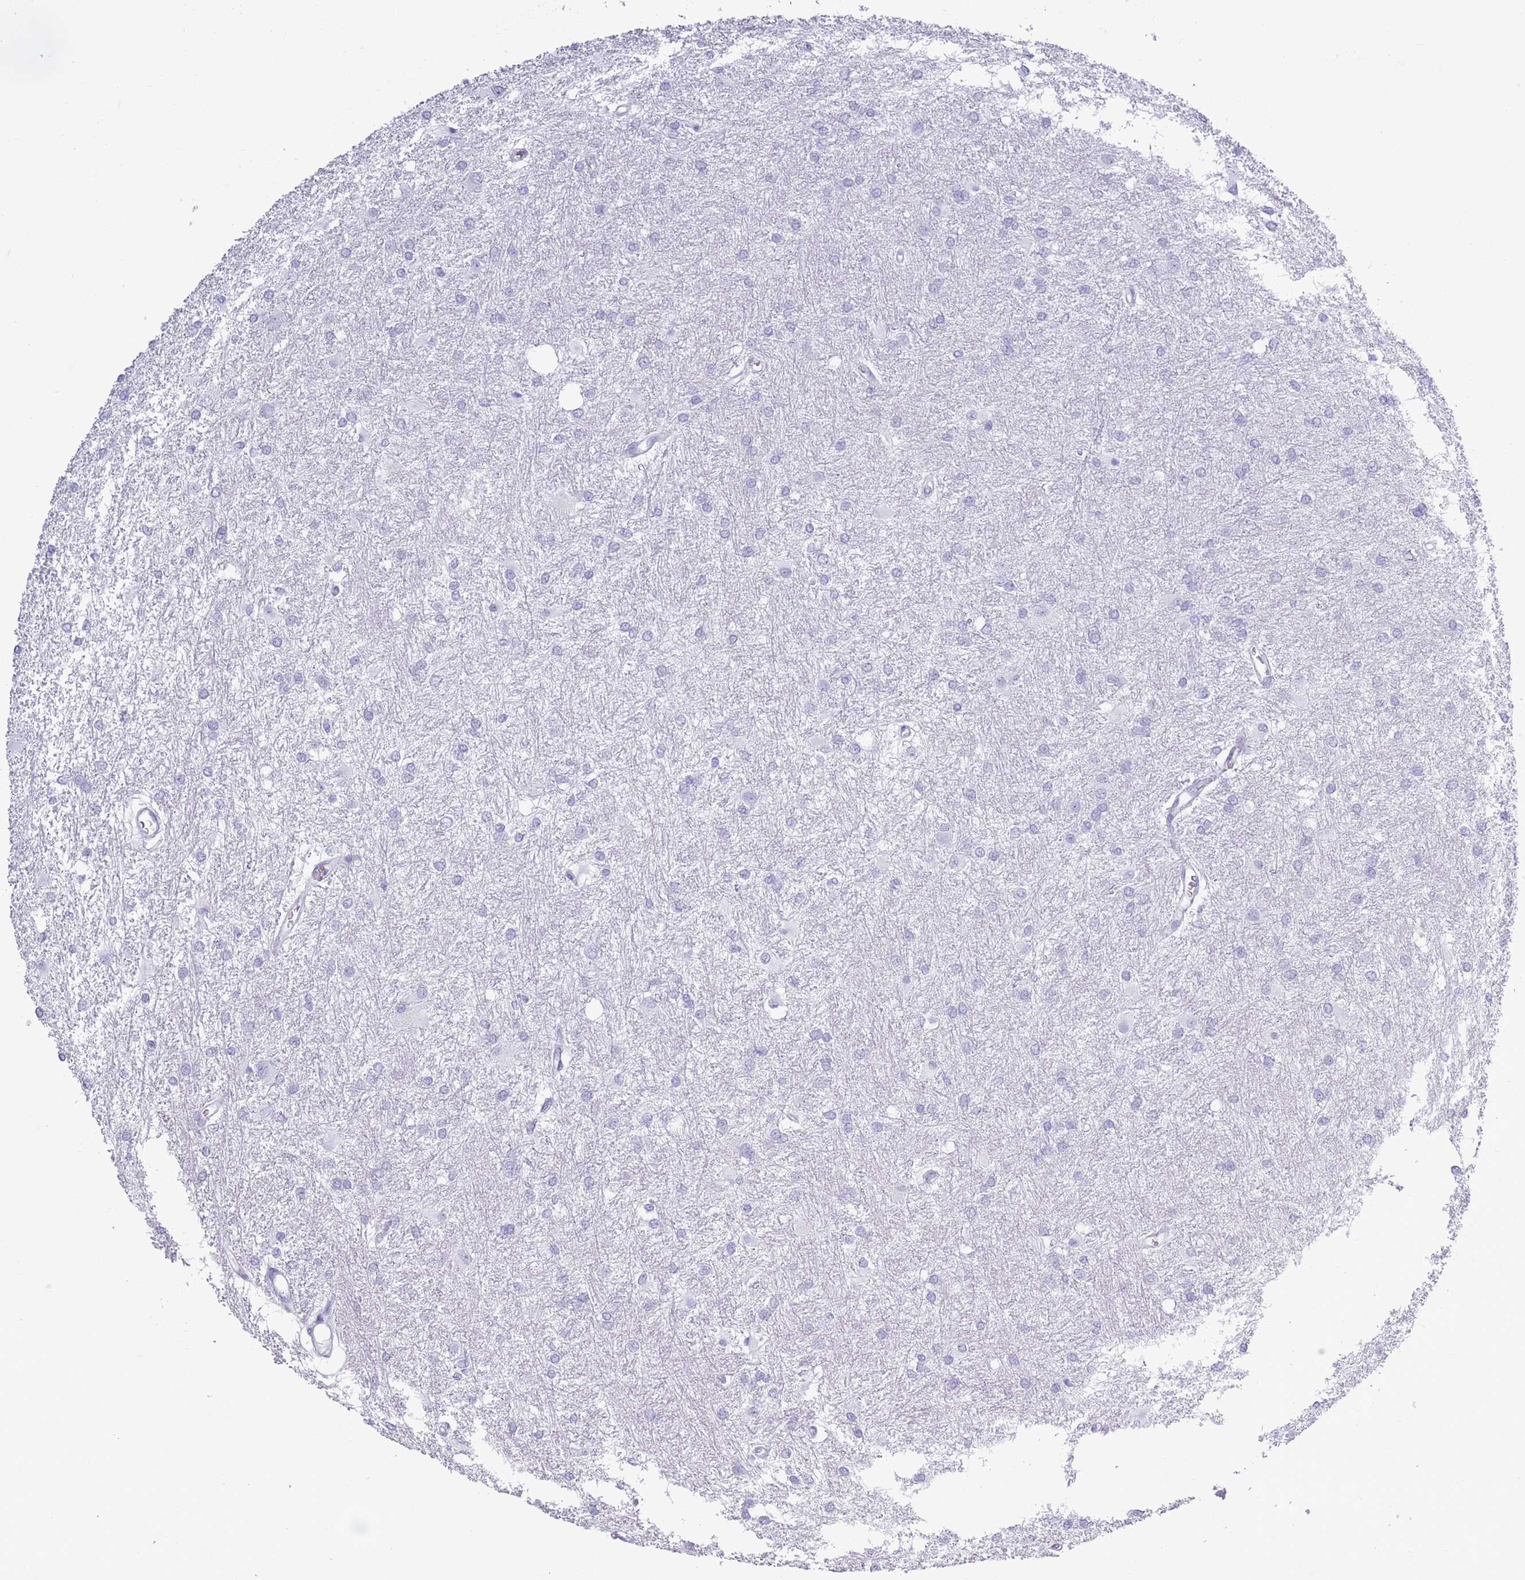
{"staining": {"intensity": "negative", "quantity": "none", "location": "none"}, "tissue": "glioma", "cell_type": "Tumor cells", "image_type": "cancer", "snomed": [{"axis": "morphology", "description": "Glioma, malignant, High grade"}, {"axis": "topography", "description": "Brain"}], "caption": "Immunohistochemistry histopathology image of neoplastic tissue: high-grade glioma (malignant) stained with DAB reveals no significant protein expression in tumor cells.", "gene": "OR7C1", "patient": {"sex": "female", "age": 50}}